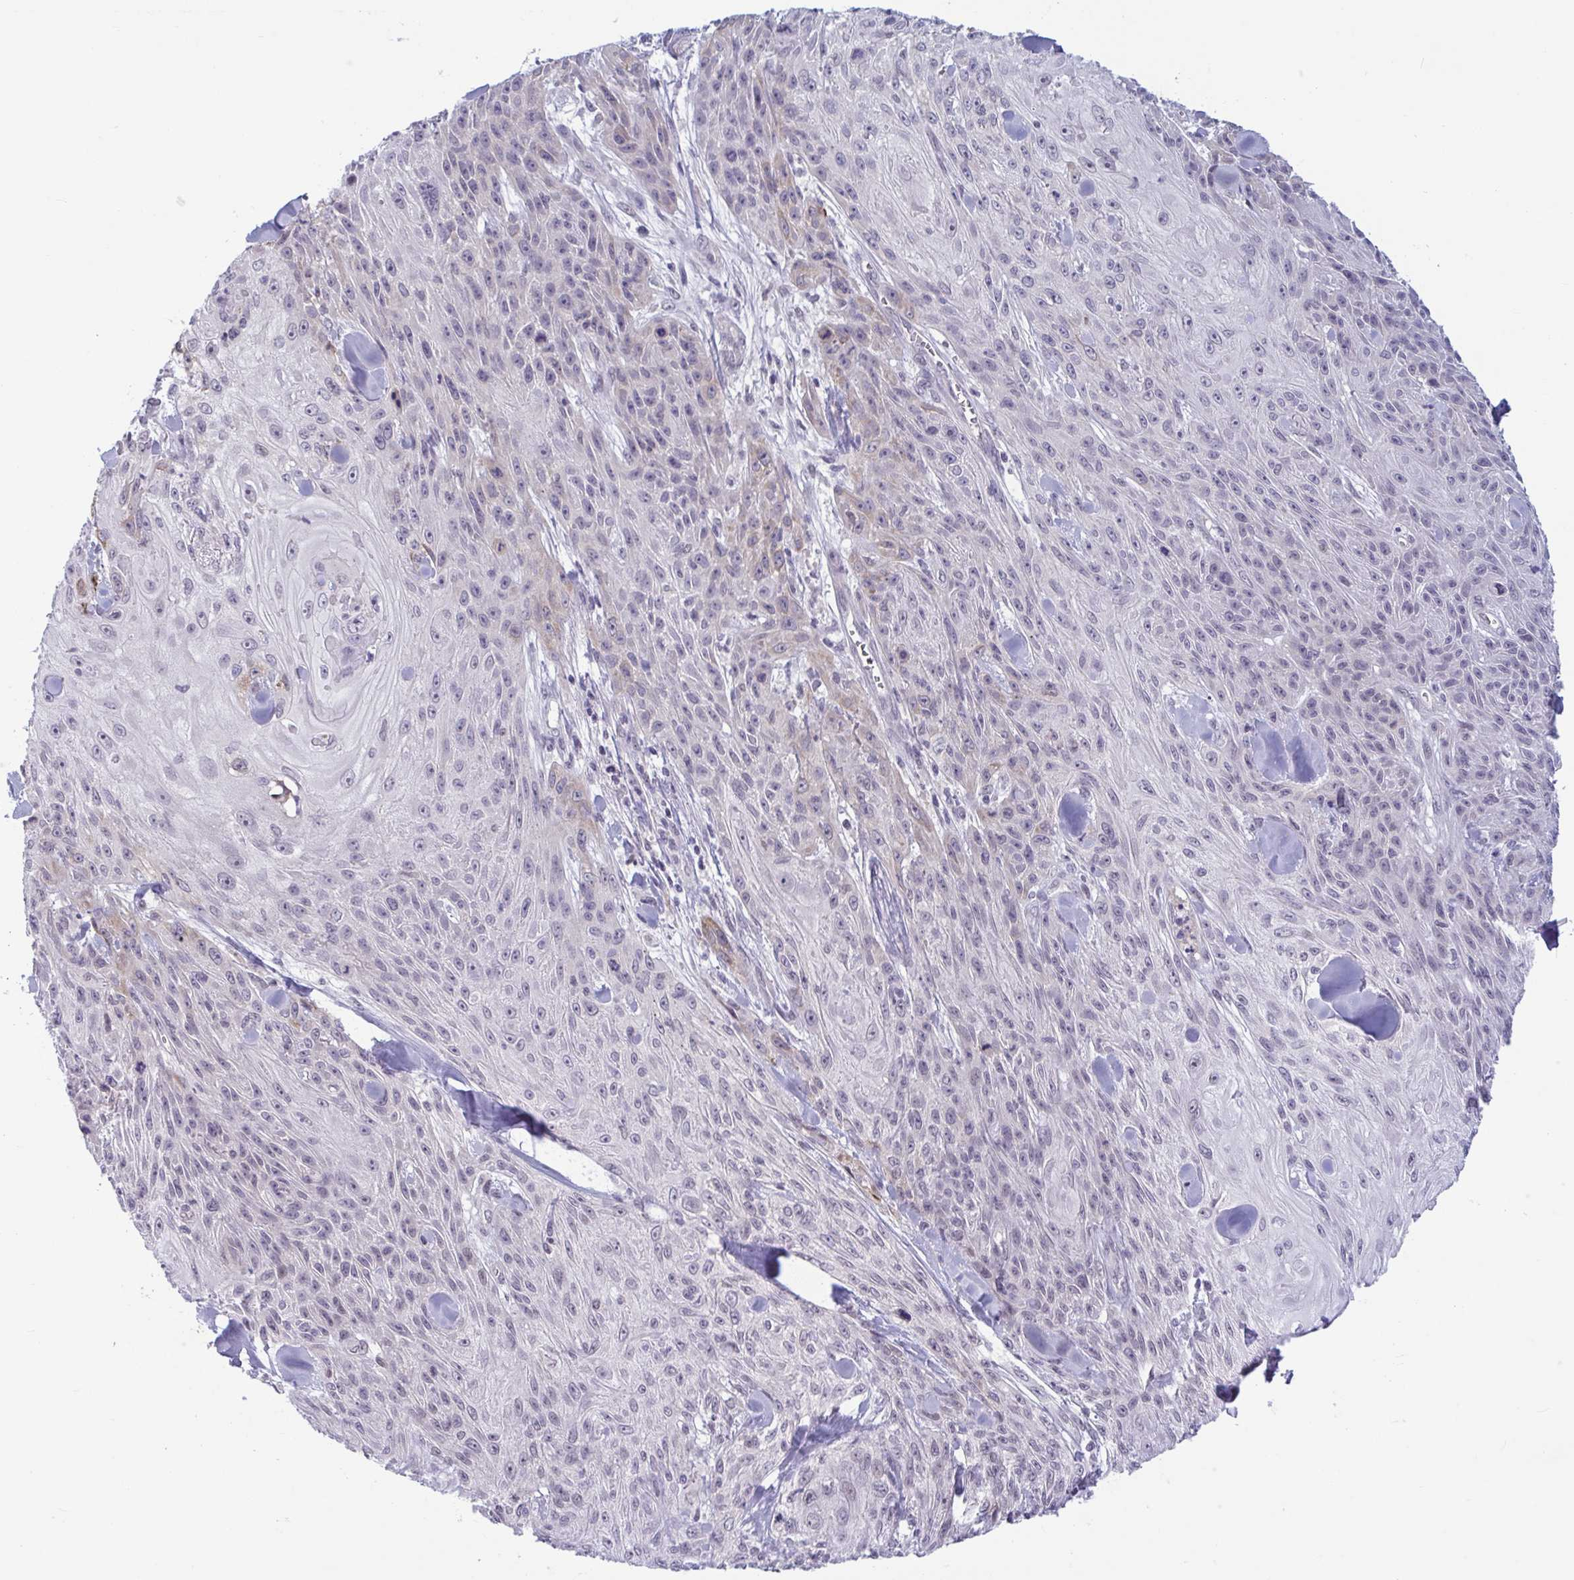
{"staining": {"intensity": "negative", "quantity": "none", "location": "none"}, "tissue": "skin cancer", "cell_type": "Tumor cells", "image_type": "cancer", "snomed": [{"axis": "morphology", "description": "Squamous cell carcinoma, NOS"}, {"axis": "topography", "description": "Skin"}], "caption": "Histopathology image shows no significant protein staining in tumor cells of skin cancer. (Stains: DAB immunohistochemistry (IHC) with hematoxylin counter stain, Microscopy: brightfield microscopy at high magnification).", "gene": "TTC7B", "patient": {"sex": "male", "age": 88}}